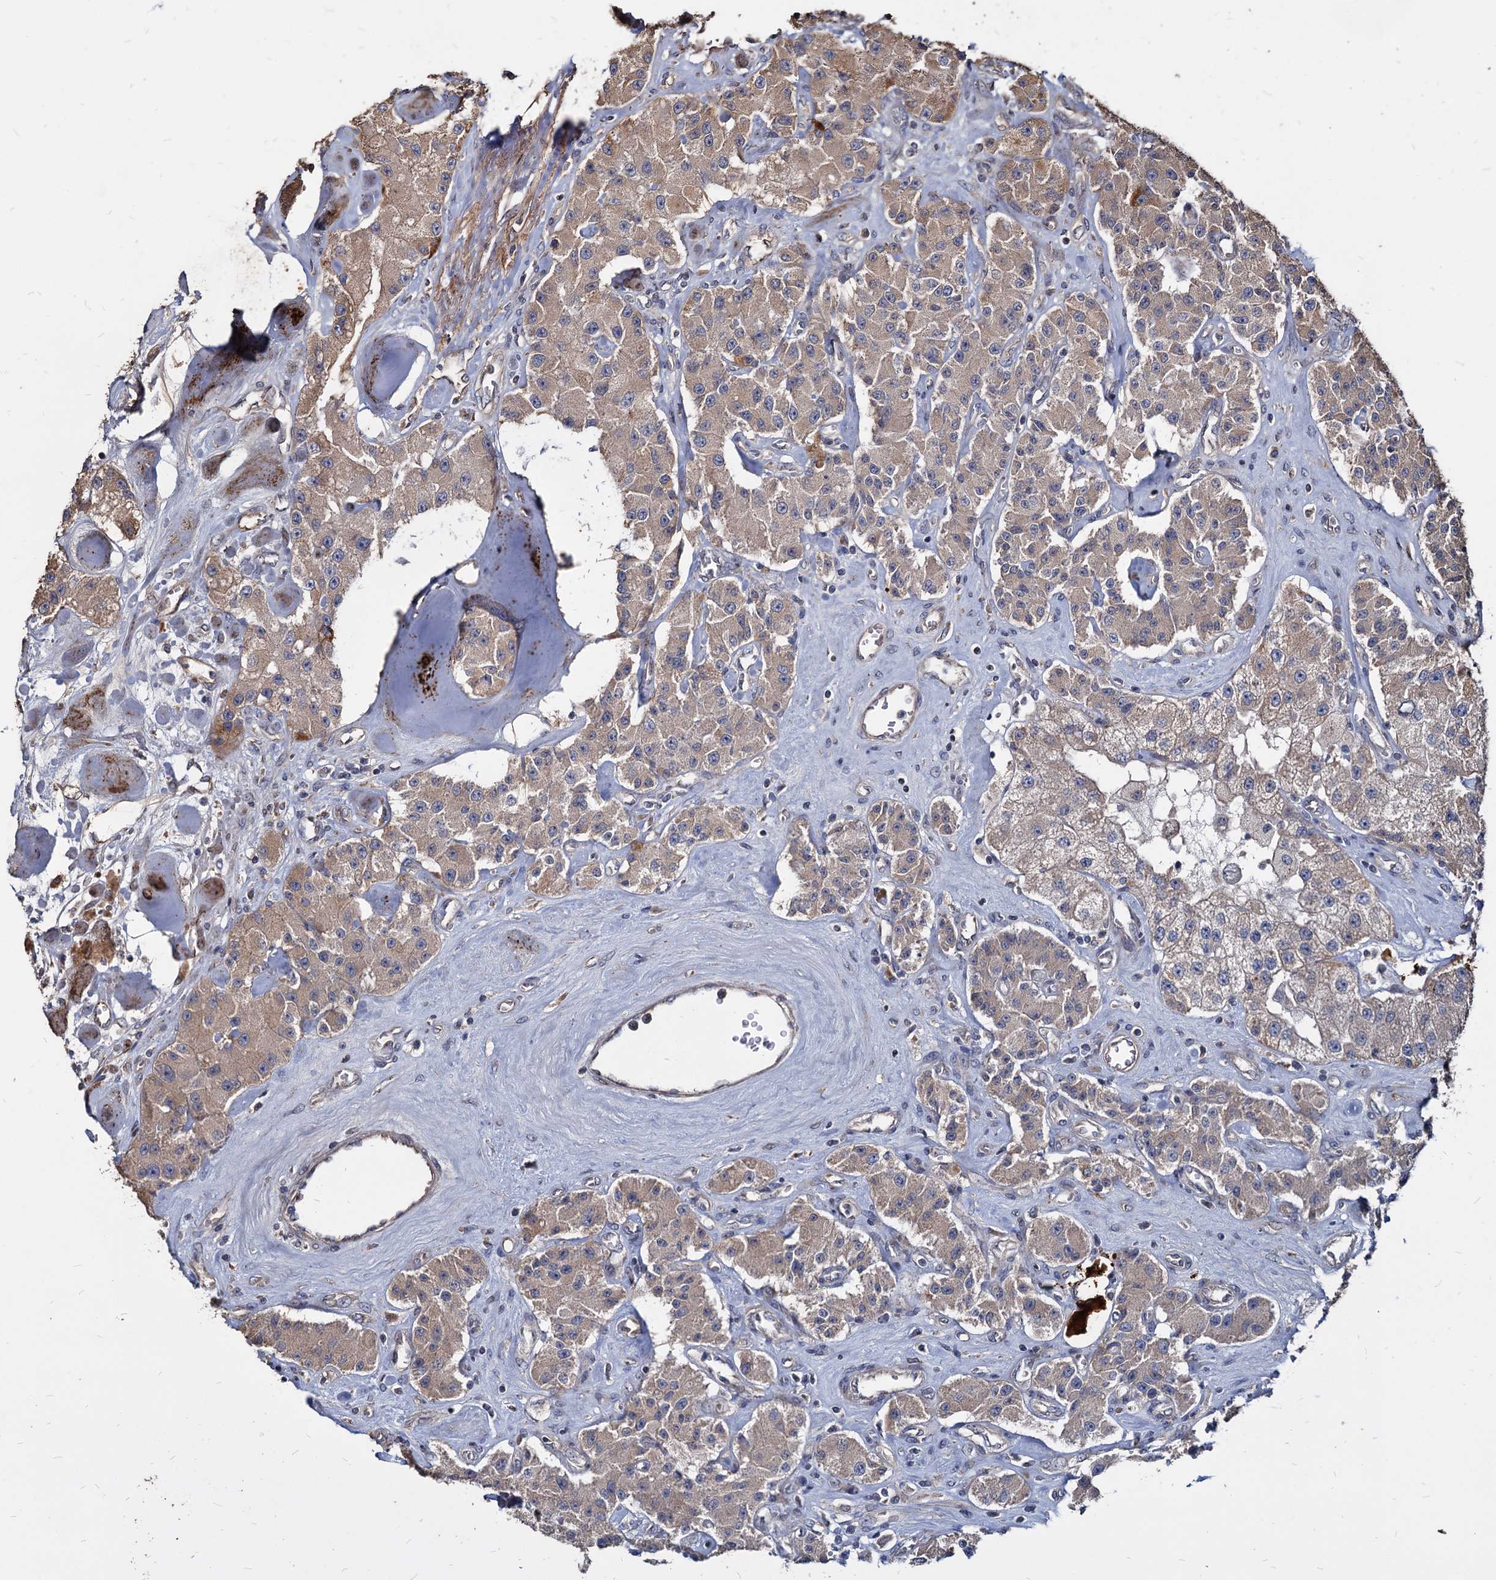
{"staining": {"intensity": "weak", "quantity": ">75%", "location": "cytoplasmic/membranous"}, "tissue": "carcinoid", "cell_type": "Tumor cells", "image_type": "cancer", "snomed": [{"axis": "morphology", "description": "Carcinoid, malignant, NOS"}, {"axis": "topography", "description": "Pancreas"}], "caption": "An IHC photomicrograph of neoplastic tissue is shown. Protein staining in brown shows weak cytoplasmic/membranous positivity in carcinoid within tumor cells.", "gene": "DEPDC4", "patient": {"sex": "male", "age": 41}}